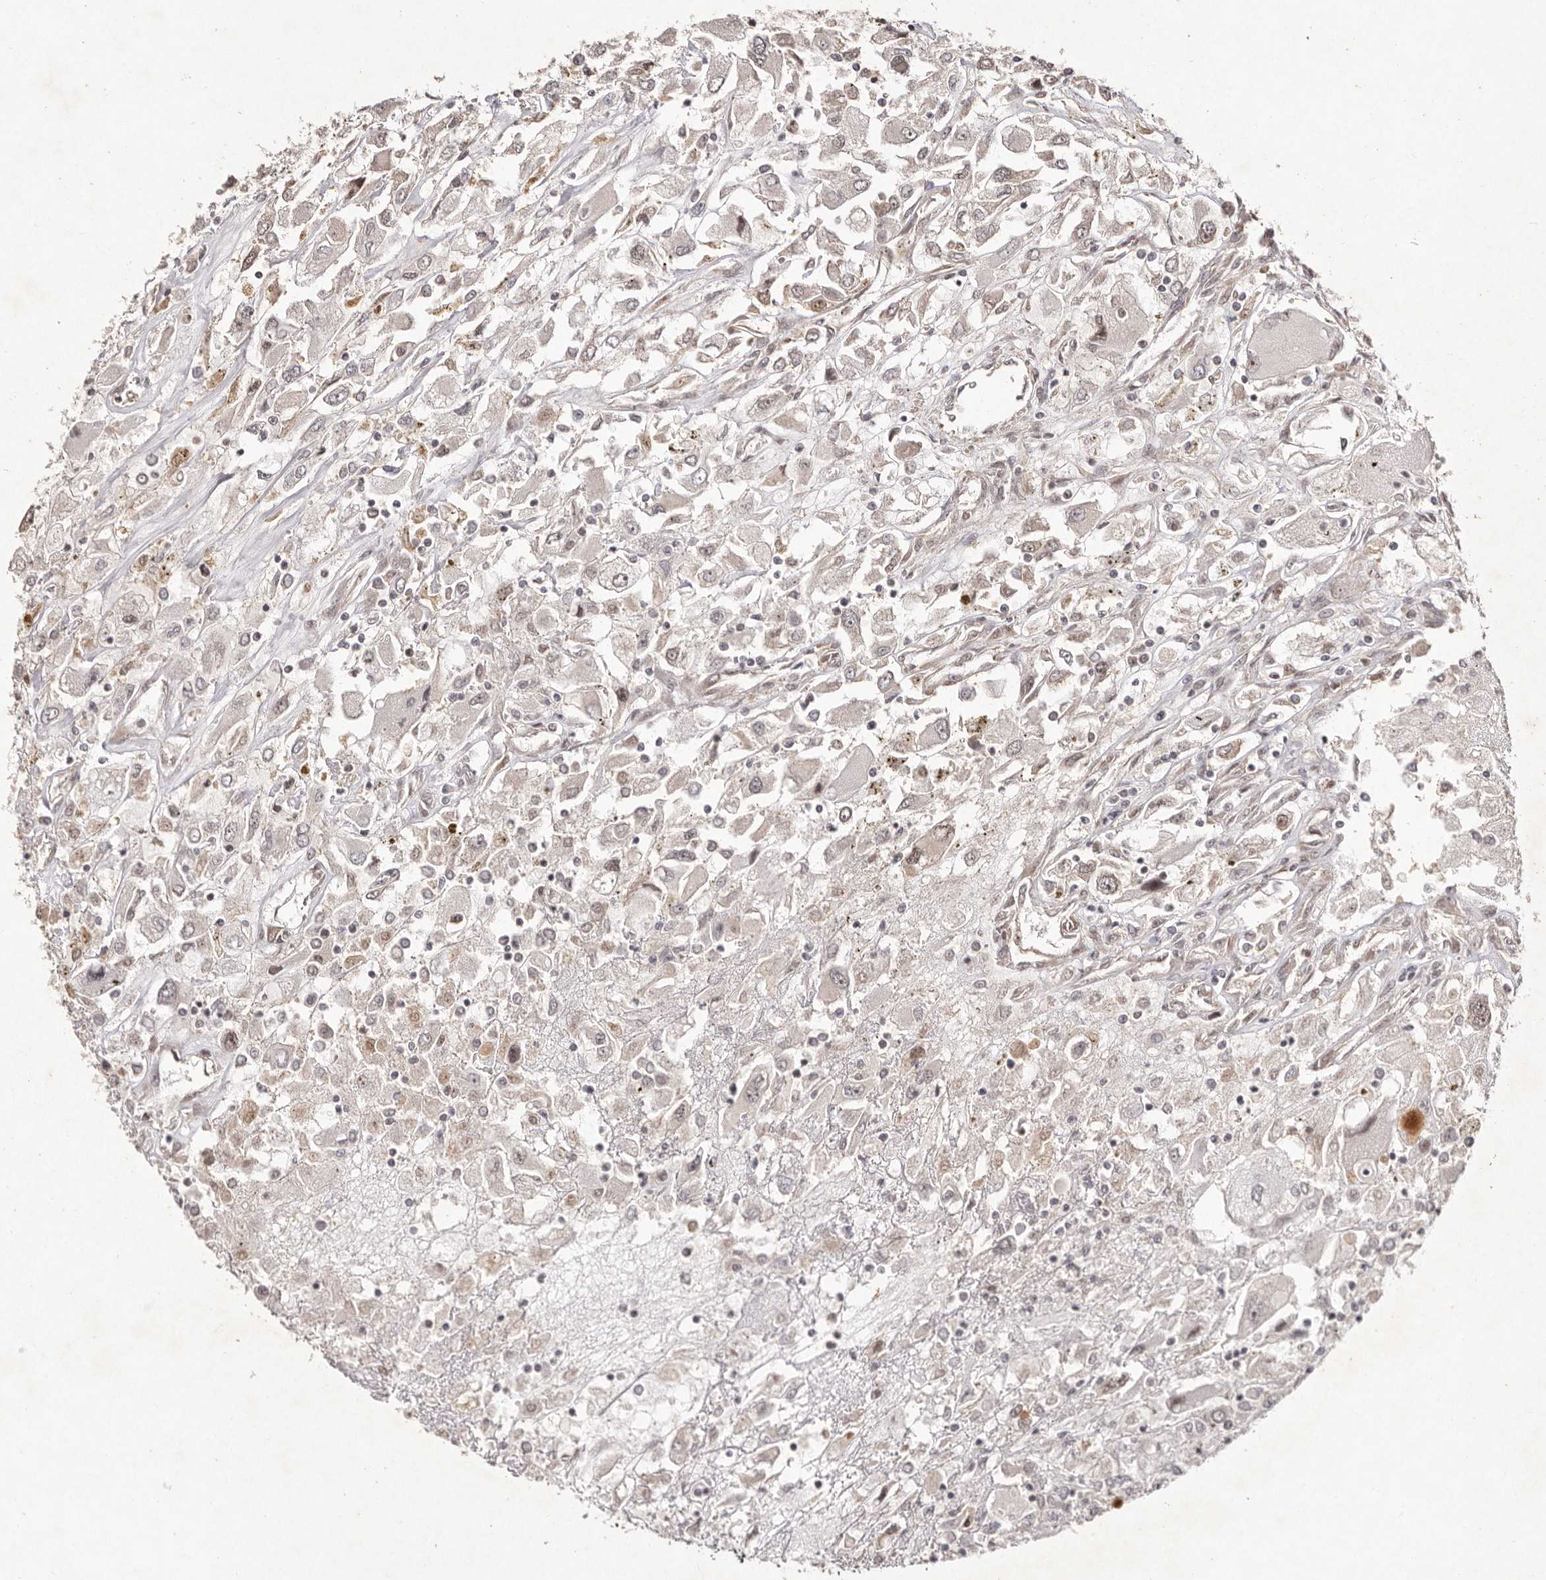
{"staining": {"intensity": "weak", "quantity": "<25%", "location": "cytoplasmic/membranous"}, "tissue": "renal cancer", "cell_type": "Tumor cells", "image_type": "cancer", "snomed": [{"axis": "morphology", "description": "Adenocarcinoma, NOS"}, {"axis": "topography", "description": "Kidney"}], "caption": "A photomicrograph of renal cancer (adenocarcinoma) stained for a protein displays no brown staining in tumor cells.", "gene": "BUD31", "patient": {"sex": "female", "age": 52}}